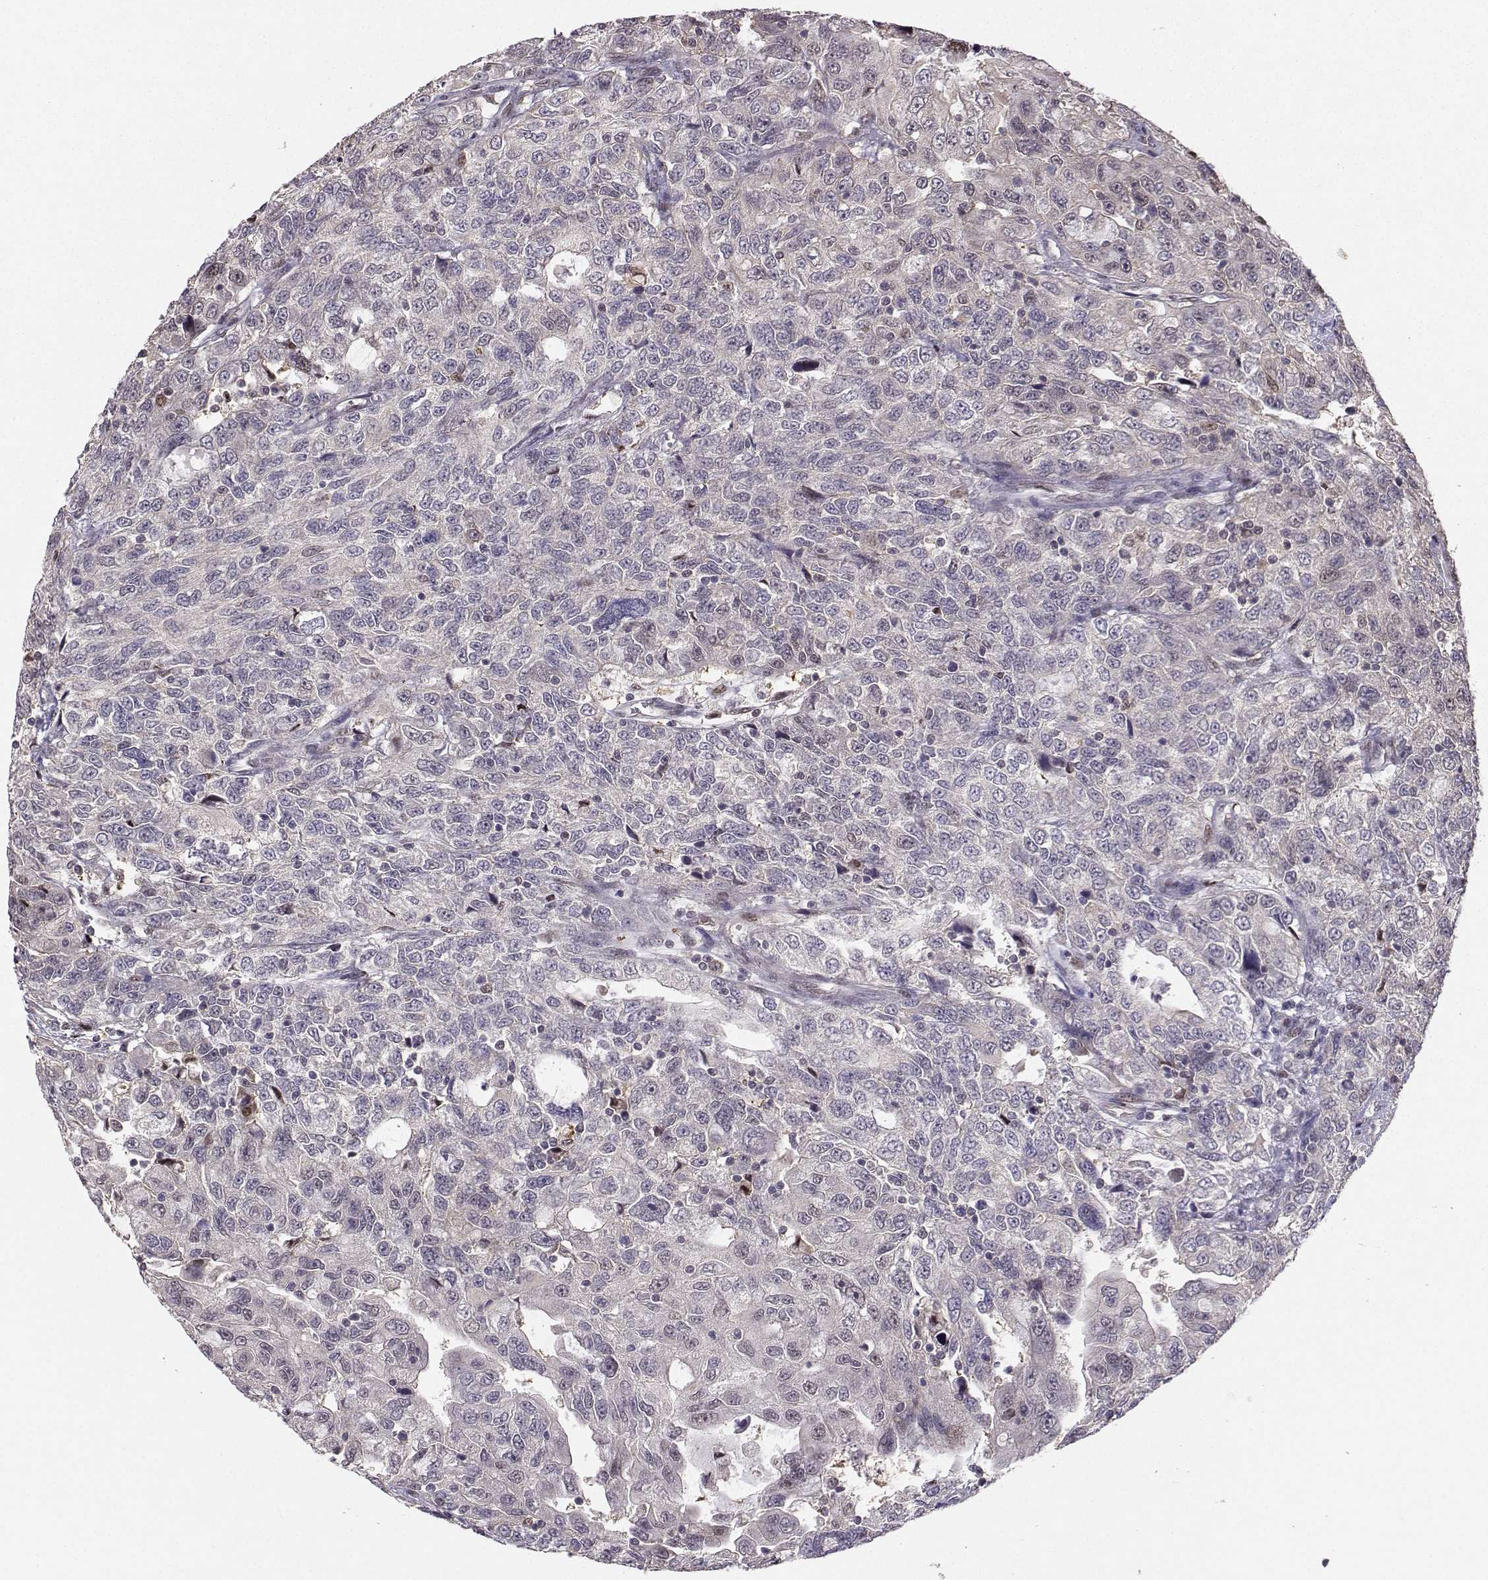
{"staining": {"intensity": "negative", "quantity": "none", "location": "none"}, "tissue": "urothelial cancer", "cell_type": "Tumor cells", "image_type": "cancer", "snomed": [{"axis": "morphology", "description": "Urothelial carcinoma, NOS"}, {"axis": "morphology", "description": "Urothelial carcinoma, High grade"}, {"axis": "topography", "description": "Urinary bladder"}], "caption": "Immunohistochemistry image of human high-grade urothelial carcinoma stained for a protein (brown), which demonstrates no positivity in tumor cells.", "gene": "PKP2", "patient": {"sex": "female", "age": 73}}